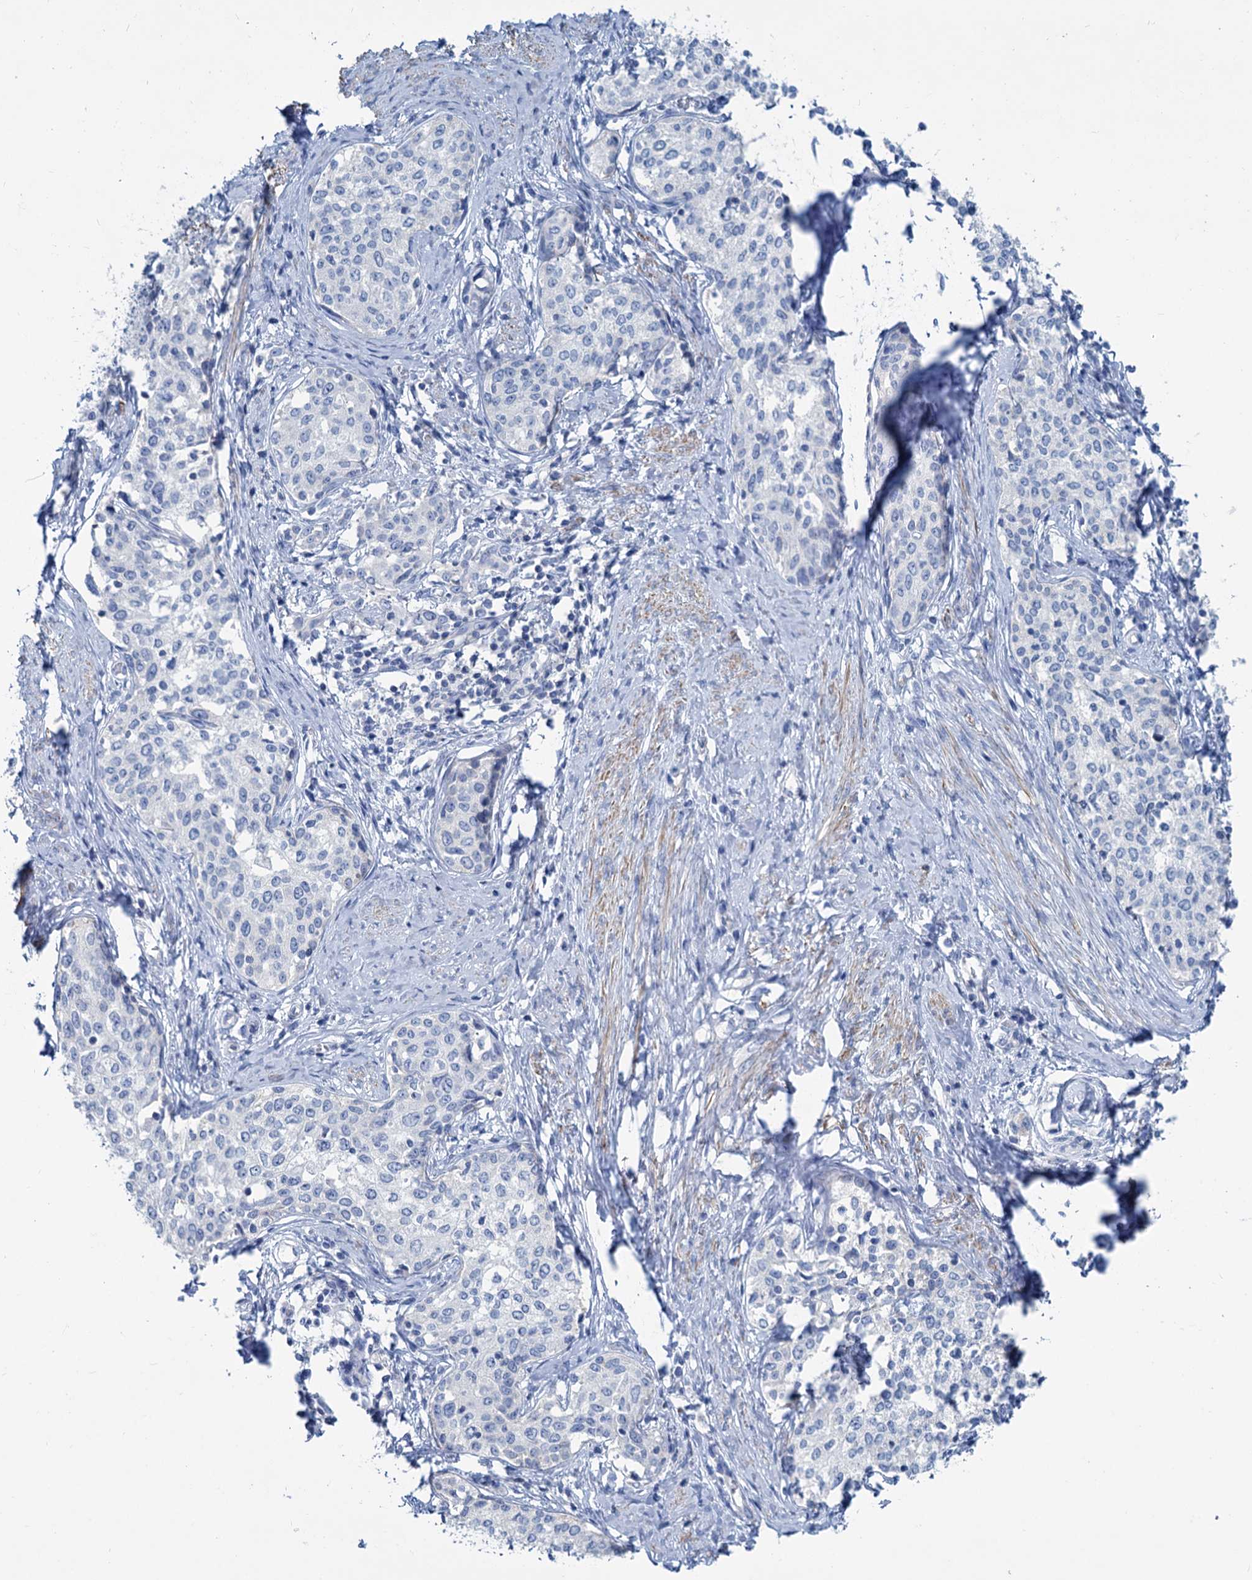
{"staining": {"intensity": "negative", "quantity": "none", "location": "none"}, "tissue": "cervical cancer", "cell_type": "Tumor cells", "image_type": "cancer", "snomed": [{"axis": "morphology", "description": "Squamous cell carcinoma, NOS"}, {"axis": "morphology", "description": "Adenocarcinoma, NOS"}, {"axis": "topography", "description": "Cervix"}], "caption": "Immunohistochemistry micrograph of neoplastic tissue: cervical cancer (squamous cell carcinoma) stained with DAB demonstrates no significant protein staining in tumor cells.", "gene": "SLC1A3", "patient": {"sex": "female", "age": 52}}